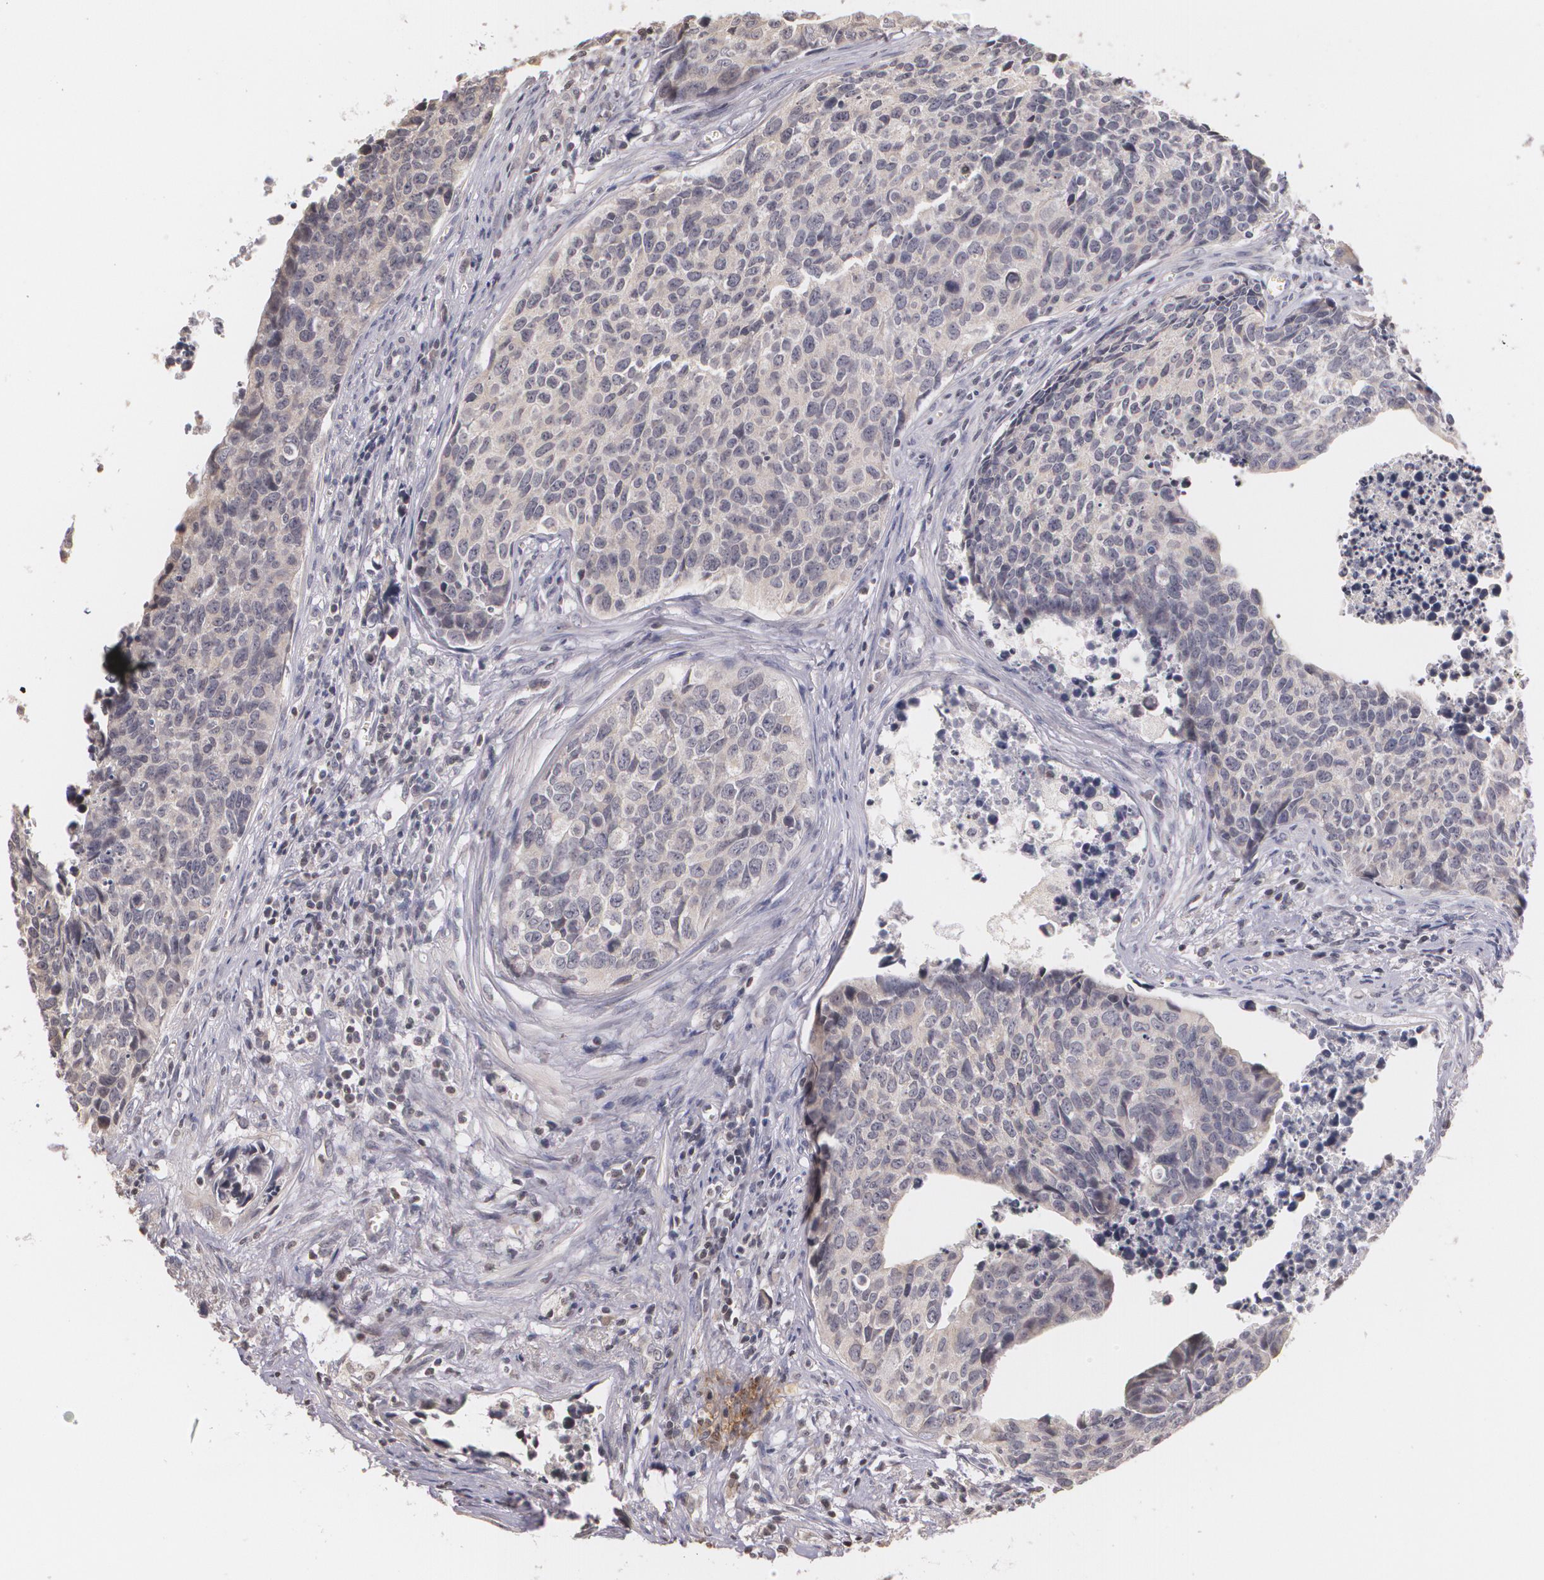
{"staining": {"intensity": "negative", "quantity": "none", "location": "none"}, "tissue": "urothelial cancer", "cell_type": "Tumor cells", "image_type": "cancer", "snomed": [{"axis": "morphology", "description": "Urothelial carcinoma, High grade"}, {"axis": "topography", "description": "Urinary bladder"}], "caption": "Immunohistochemistry (IHC) micrograph of human high-grade urothelial carcinoma stained for a protein (brown), which shows no staining in tumor cells. (DAB immunohistochemistry (IHC), high magnification).", "gene": "THRB", "patient": {"sex": "male", "age": 81}}